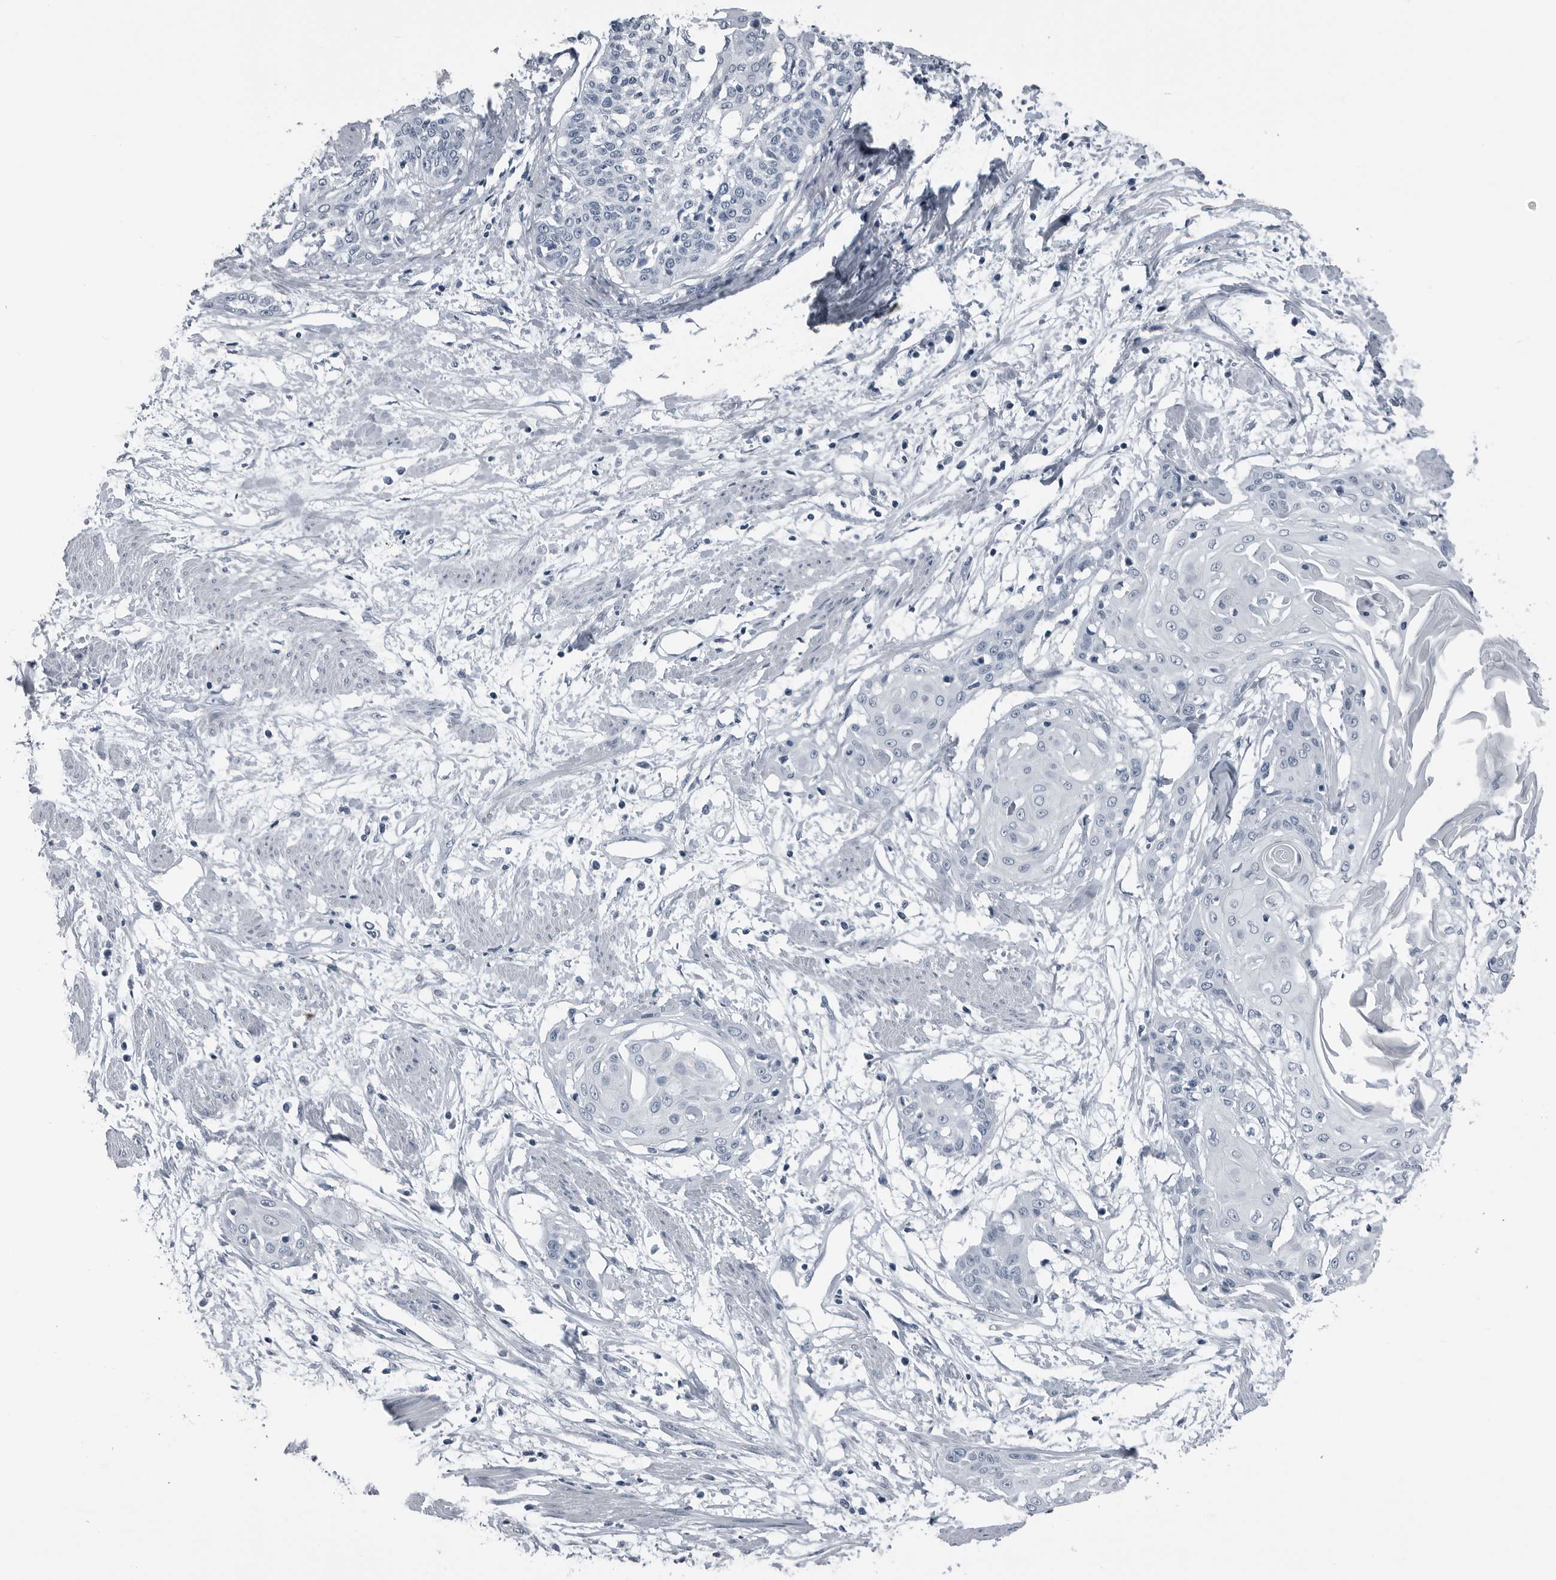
{"staining": {"intensity": "negative", "quantity": "none", "location": "none"}, "tissue": "cervical cancer", "cell_type": "Tumor cells", "image_type": "cancer", "snomed": [{"axis": "morphology", "description": "Squamous cell carcinoma, NOS"}, {"axis": "topography", "description": "Cervix"}], "caption": "Tumor cells are negative for brown protein staining in cervical cancer.", "gene": "SPINK1", "patient": {"sex": "female", "age": 57}}